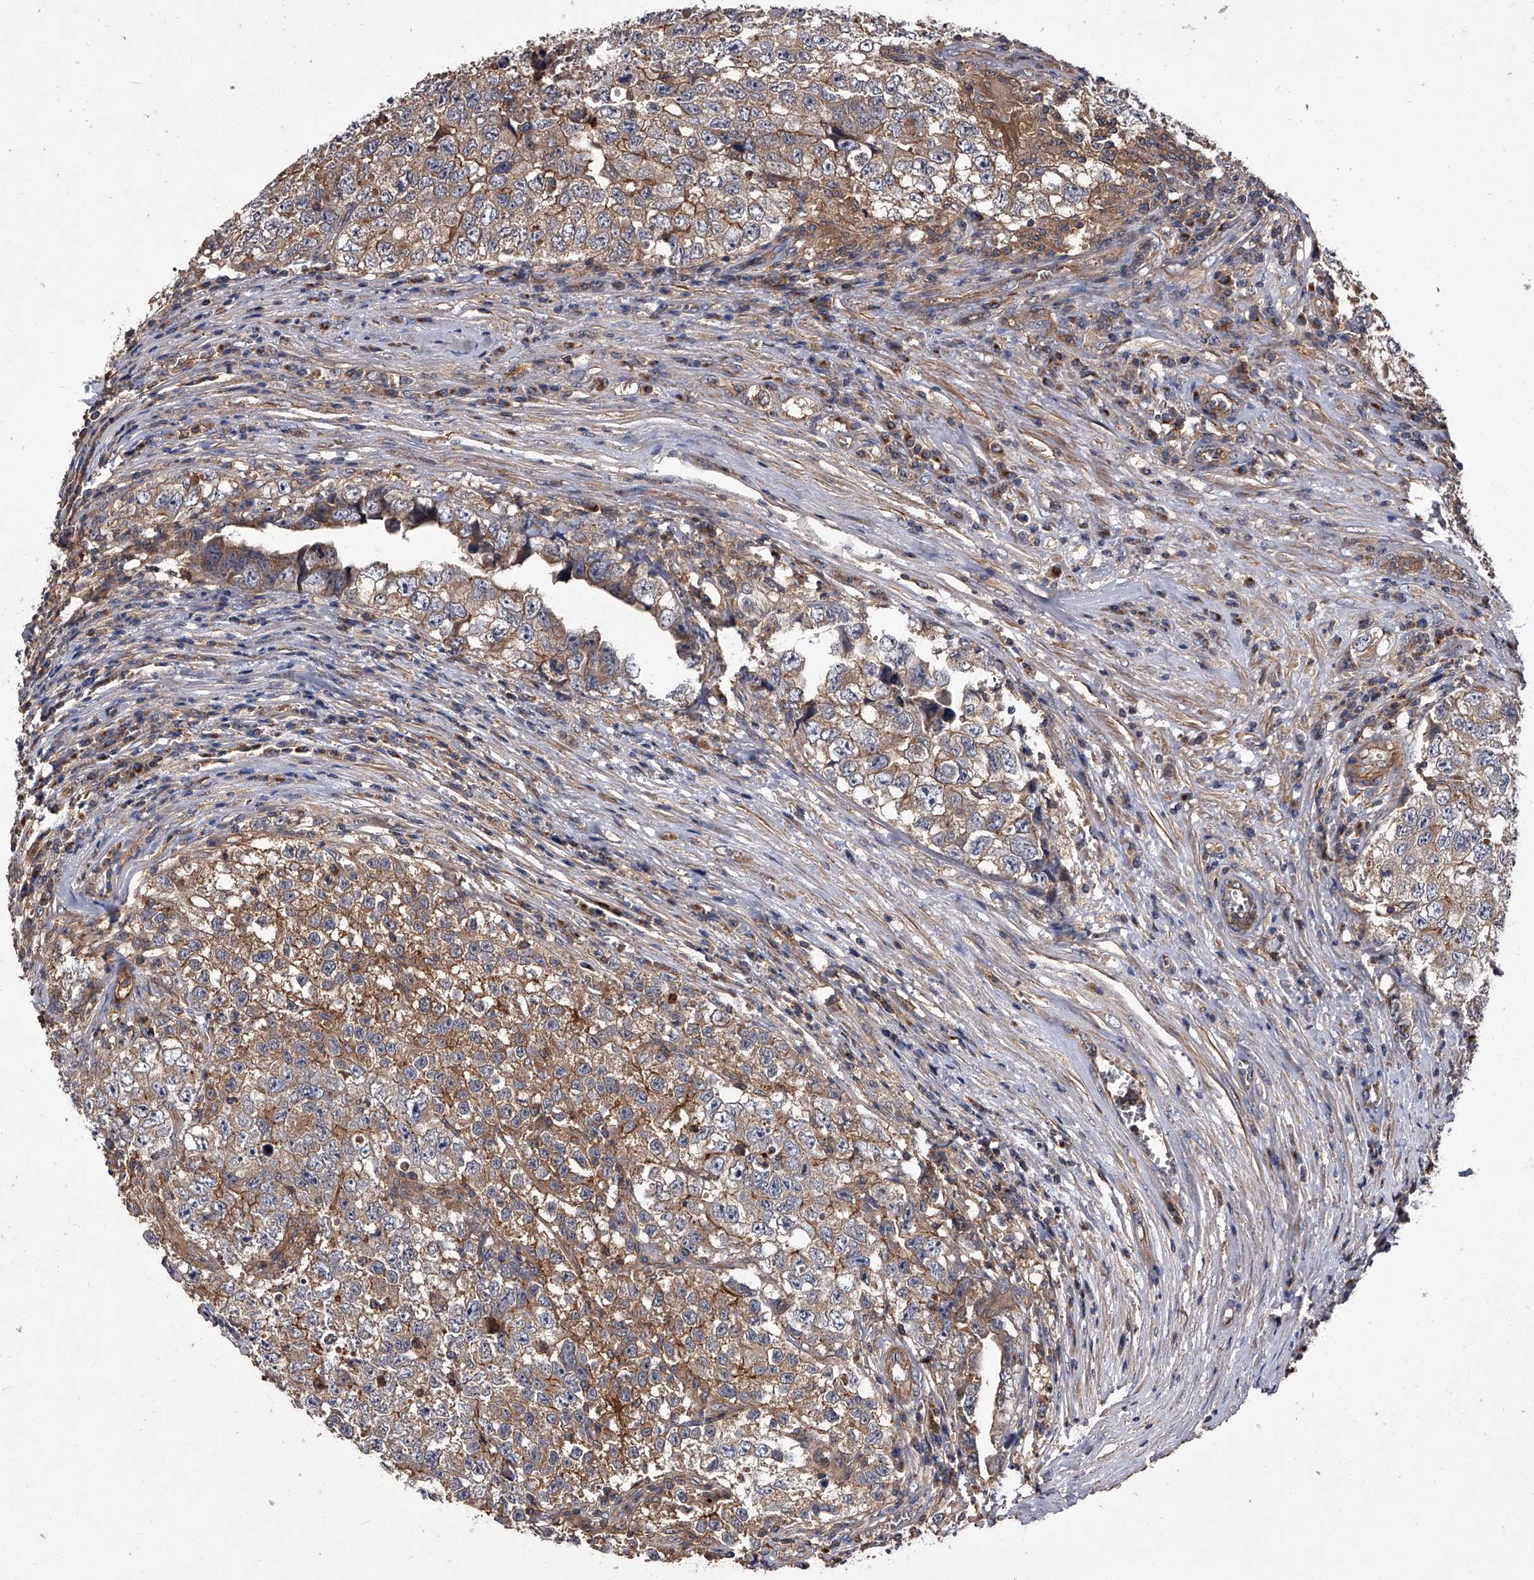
{"staining": {"intensity": "moderate", "quantity": ">75%", "location": "cytoplasmic/membranous"}, "tissue": "testis cancer", "cell_type": "Tumor cells", "image_type": "cancer", "snomed": [{"axis": "morphology", "description": "Seminoma, NOS"}, {"axis": "morphology", "description": "Carcinoma, Embryonal, NOS"}, {"axis": "topography", "description": "Testis"}], "caption": "IHC micrograph of neoplastic tissue: testis cancer (seminoma) stained using immunohistochemistry reveals medium levels of moderate protein expression localized specifically in the cytoplasmic/membranous of tumor cells, appearing as a cytoplasmic/membranous brown color.", "gene": "STK36", "patient": {"sex": "male", "age": 43}}